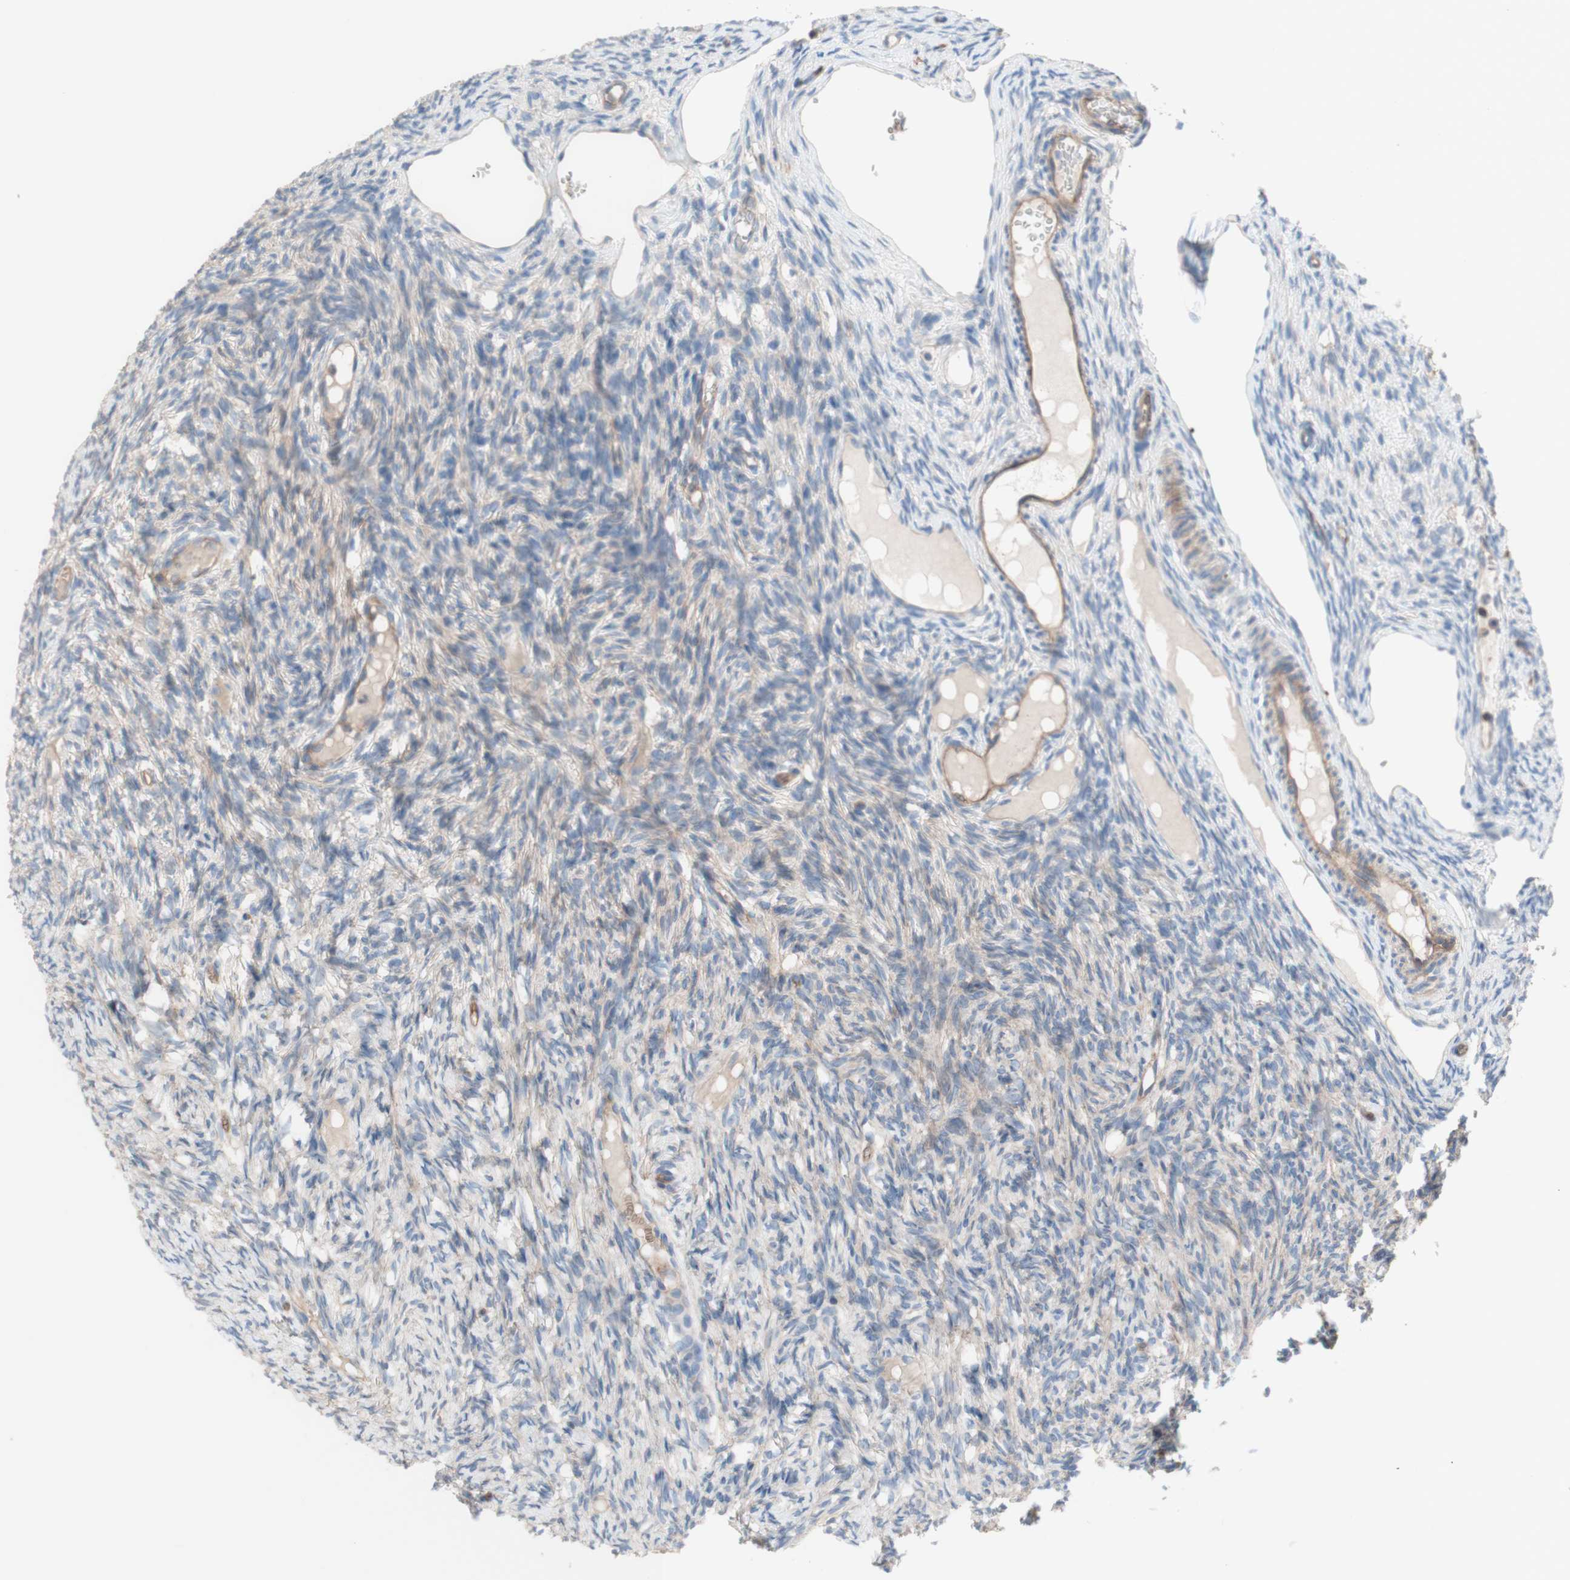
{"staining": {"intensity": "weak", "quantity": "25%-75%", "location": "cytoplasmic/membranous"}, "tissue": "ovary", "cell_type": "Ovarian stroma cells", "image_type": "normal", "snomed": [{"axis": "morphology", "description": "Normal tissue, NOS"}, {"axis": "topography", "description": "Ovary"}], "caption": "Unremarkable ovary displays weak cytoplasmic/membranous positivity in approximately 25%-75% of ovarian stroma cells, visualized by immunohistochemistry.", "gene": "CD46", "patient": {"sex": "female", "age": 33}}